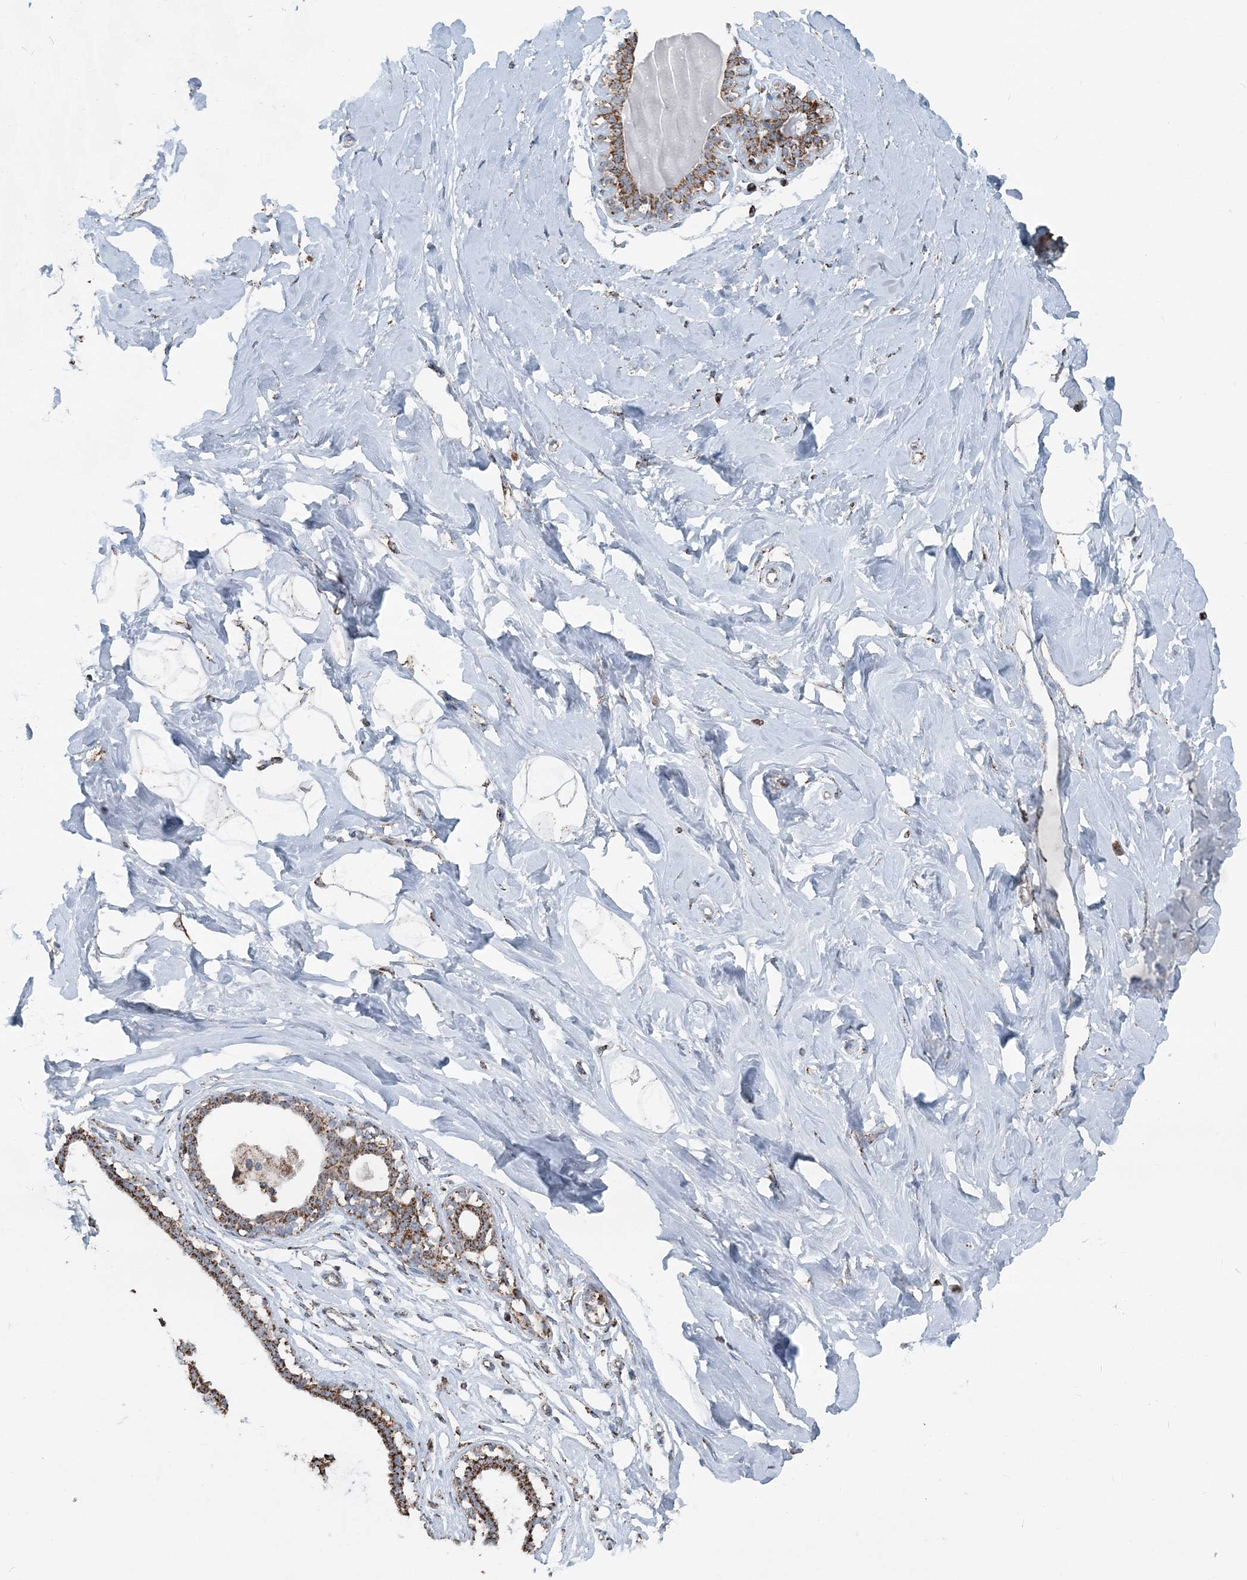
{"staining": {"intensity": "moderate", "quantity": ">75%", "location": "cytoplasmic/membranous"}, "tissue": "breast", "cell_type": "Adipocytes", "image_type": "normal", "snomed": [{"axis": "morphology", "description": "Normal tissue, NOS"}, {"axis": "morphology", "description": "Adenoma, NOS"}, {"axis": "topography", "description": "Breast"}], "caption": "A photomicrograph of breast stained for a protein displays moderate cytoplasmic/membranous brown staining in adipocytes. The protein is stained brown, and the nuclei are stained in blue (DAB (3,3'-diaminobenzidine) IHC with brightfield microscopy, high magnification).", "gene": "SUCLG1", "patient": {"sex": "female", "age": 23}}